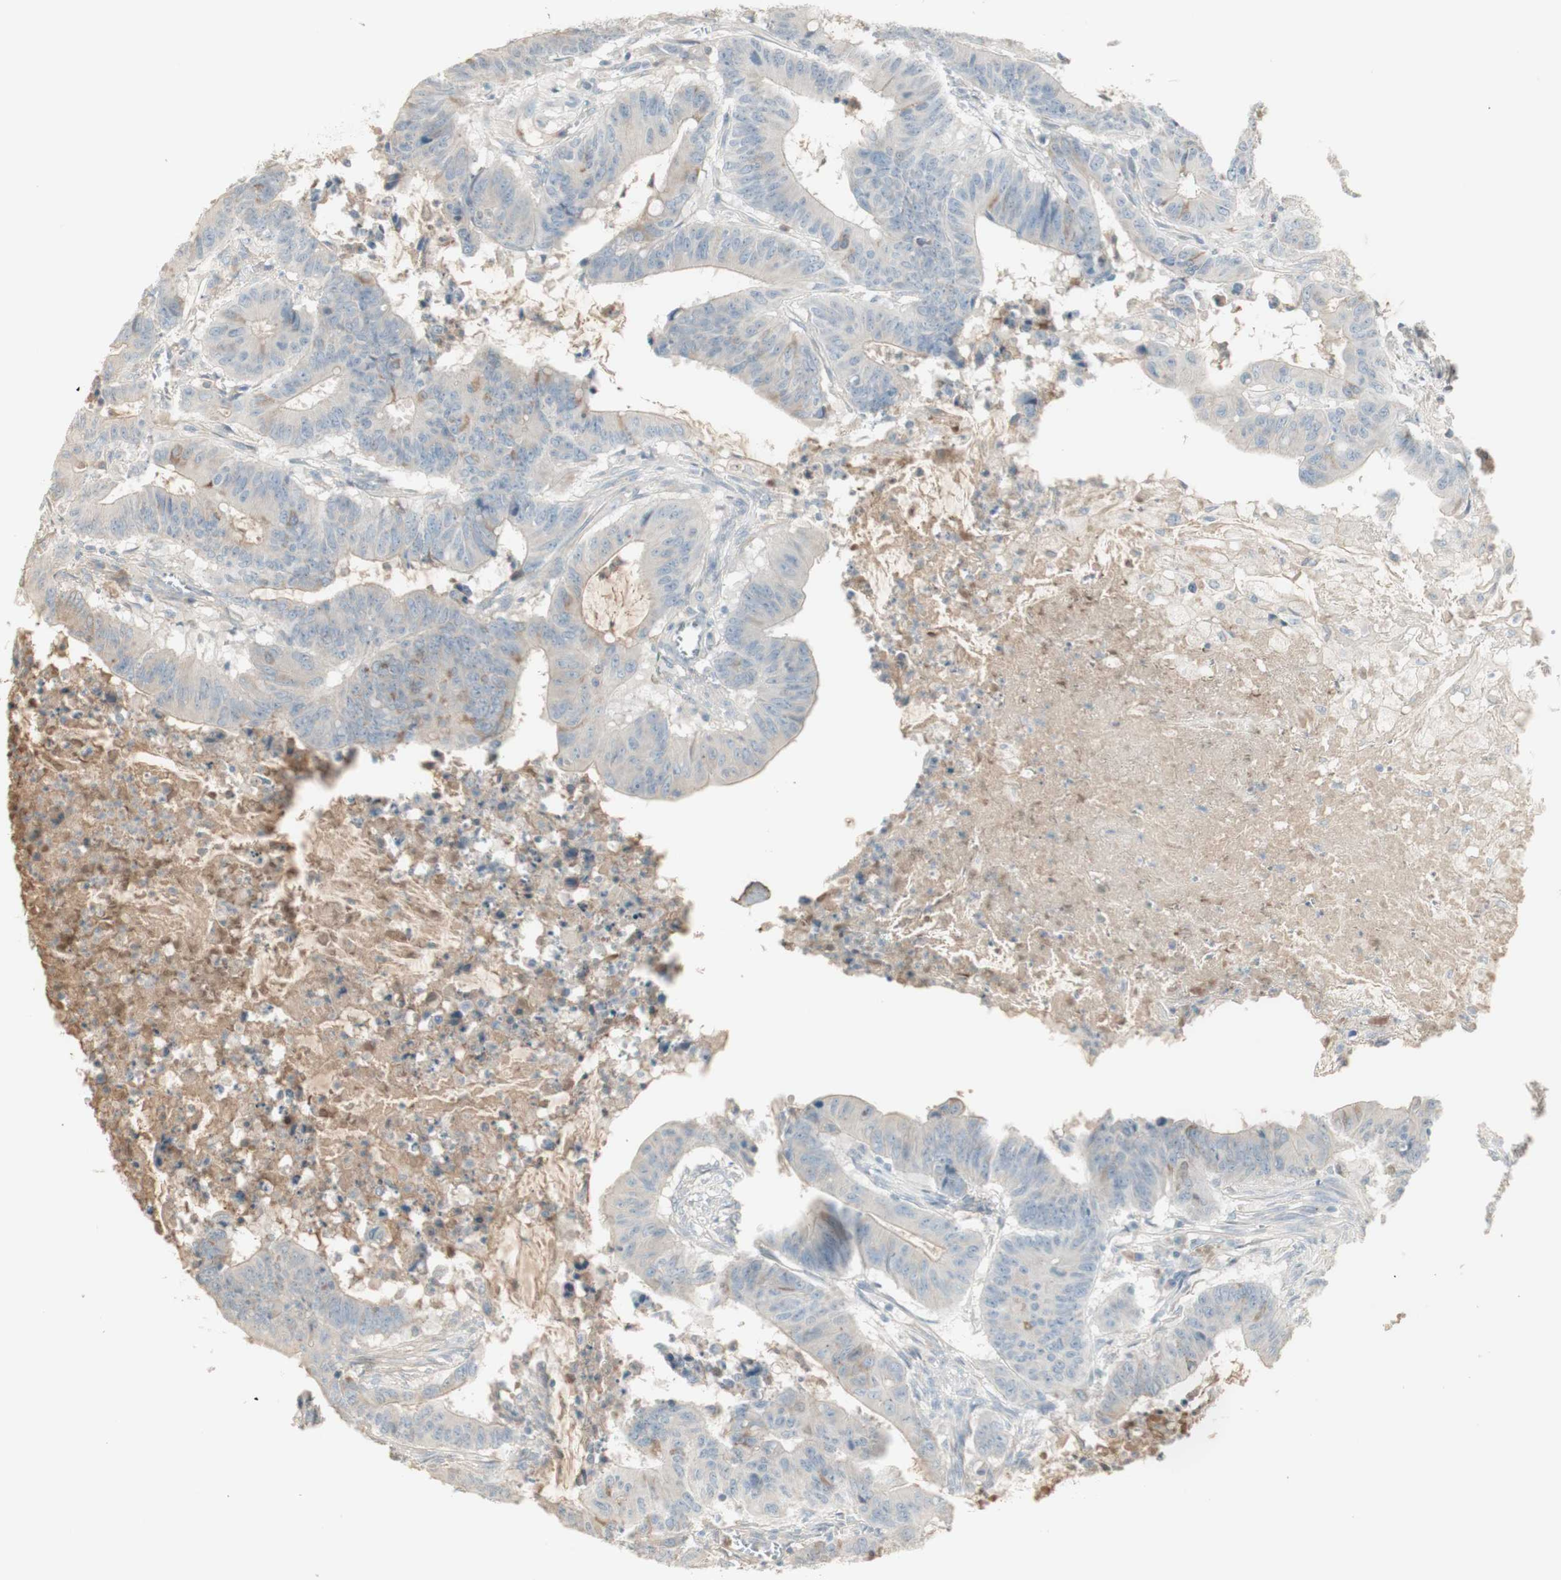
{"staining": {"intensity": "negative", "quantity": "none", "location": "none"}, "tissue": "colorectal cancer", "cell_type": "Tumor cells", "image_type": "cancer", "snomed": [{"axis": "morphology", "description": "Adenocarcinoma, NOS"}, {"axis": "topography", "description": "Colon"}], "caption": "Immunohistochemistry (IHC) of colorectal adenocarcinoma displays no expression in tumor cells. (Brightfield microscopy of DAB immunohistochemistry (IHC) at high magnification).", "gene": "IFNG", "patient": {"sex": "male", "age": 45}}